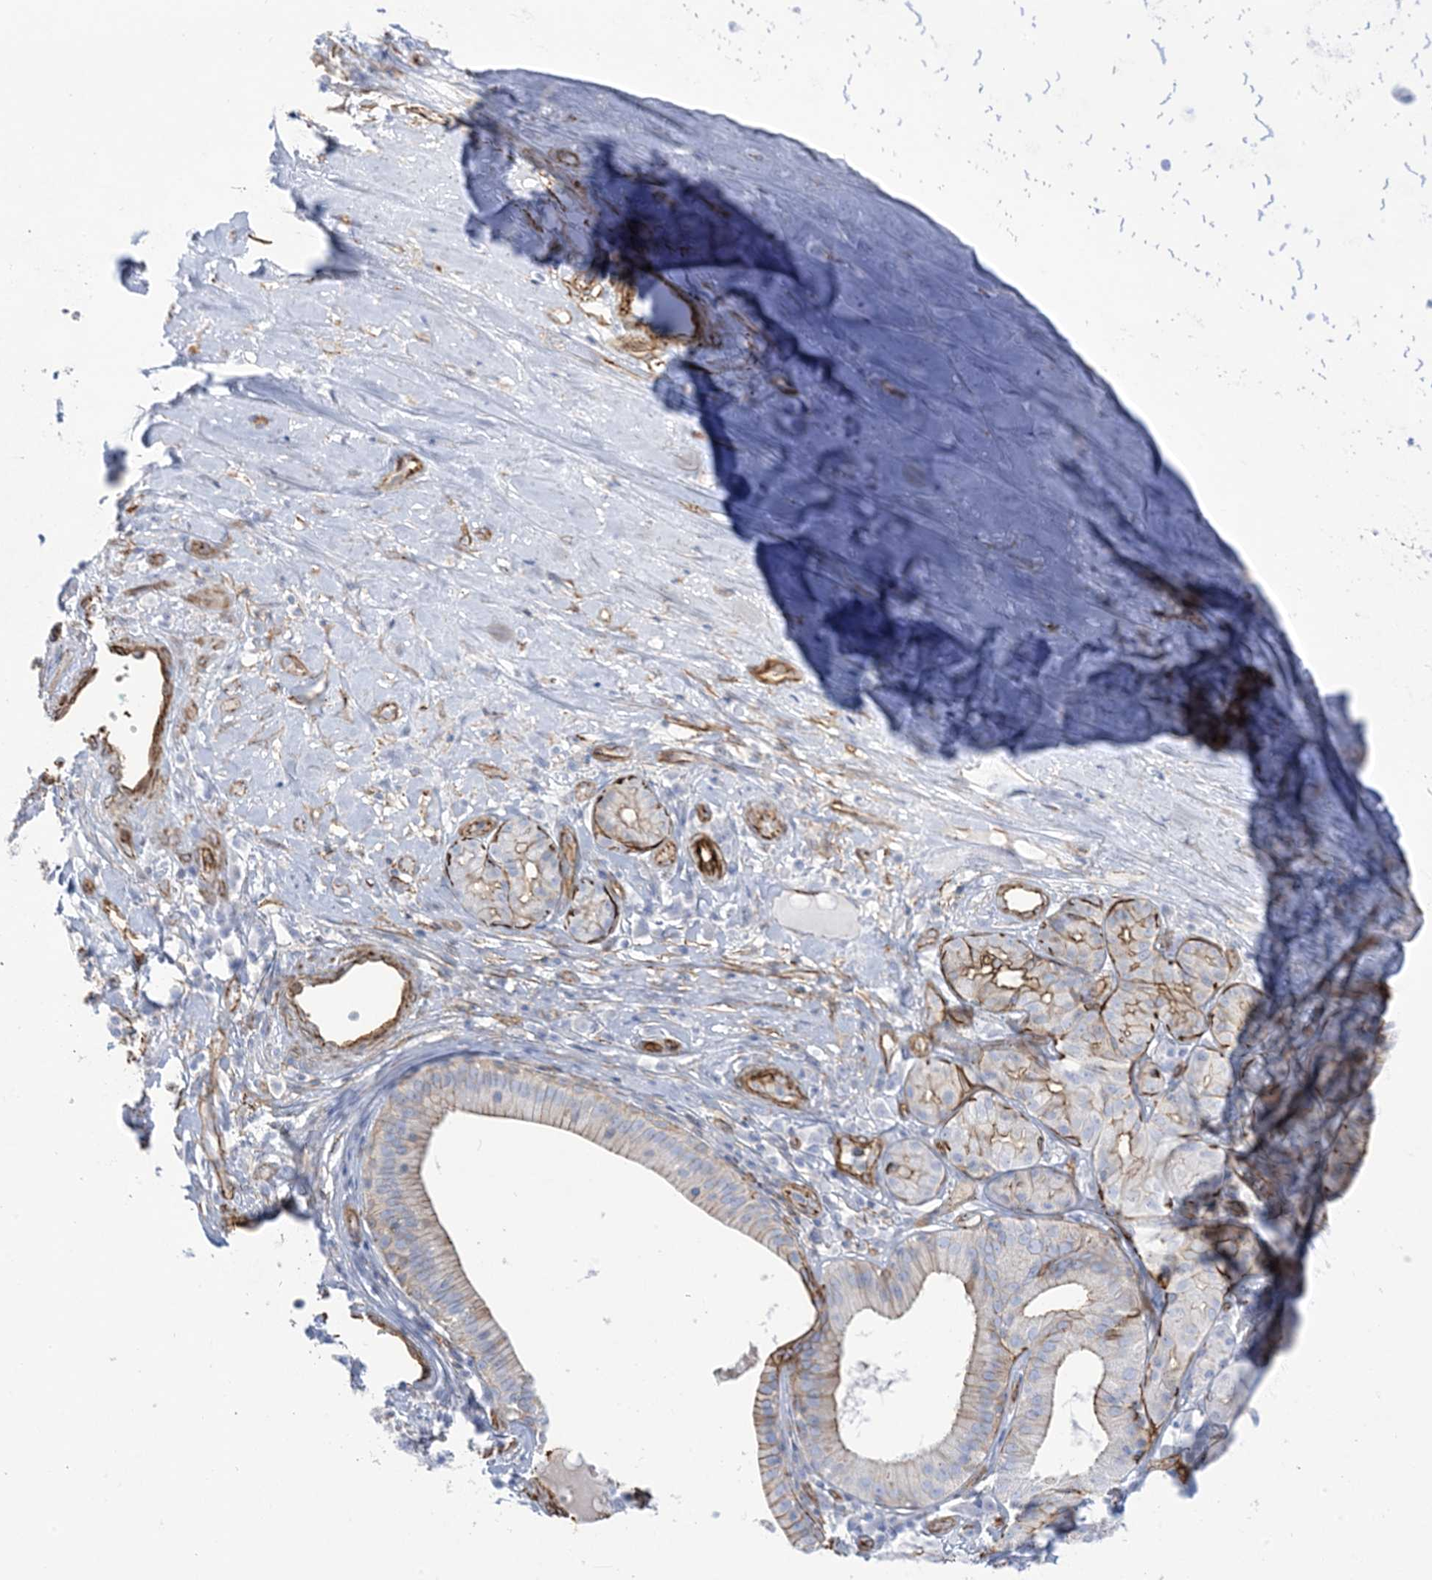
{"staining": {"intensity": "negative", "quantity": "none", "location": "none"}, "tissue": "adipose tissue", "cell_type": "Adipocytes", "image_type": "normal", "snomed": [{"axis": "morphology", "description": "Normal tissue, NOS"}, {"axis": "morphology", "description": "Basal cell carcinoma"}, {"axis": "topography", "description": "Cartilage tissue"}, {"axis": "topography", "description": "Nasopharynx"}, {"axis": "topography", "description": "Oral tissue"}], "caption": "Adipose tissue stained for a protein using IHC shows no expression adipocytes.", "gene": "B3GNT7", "patient": {"sex": "female", "age": 77}}